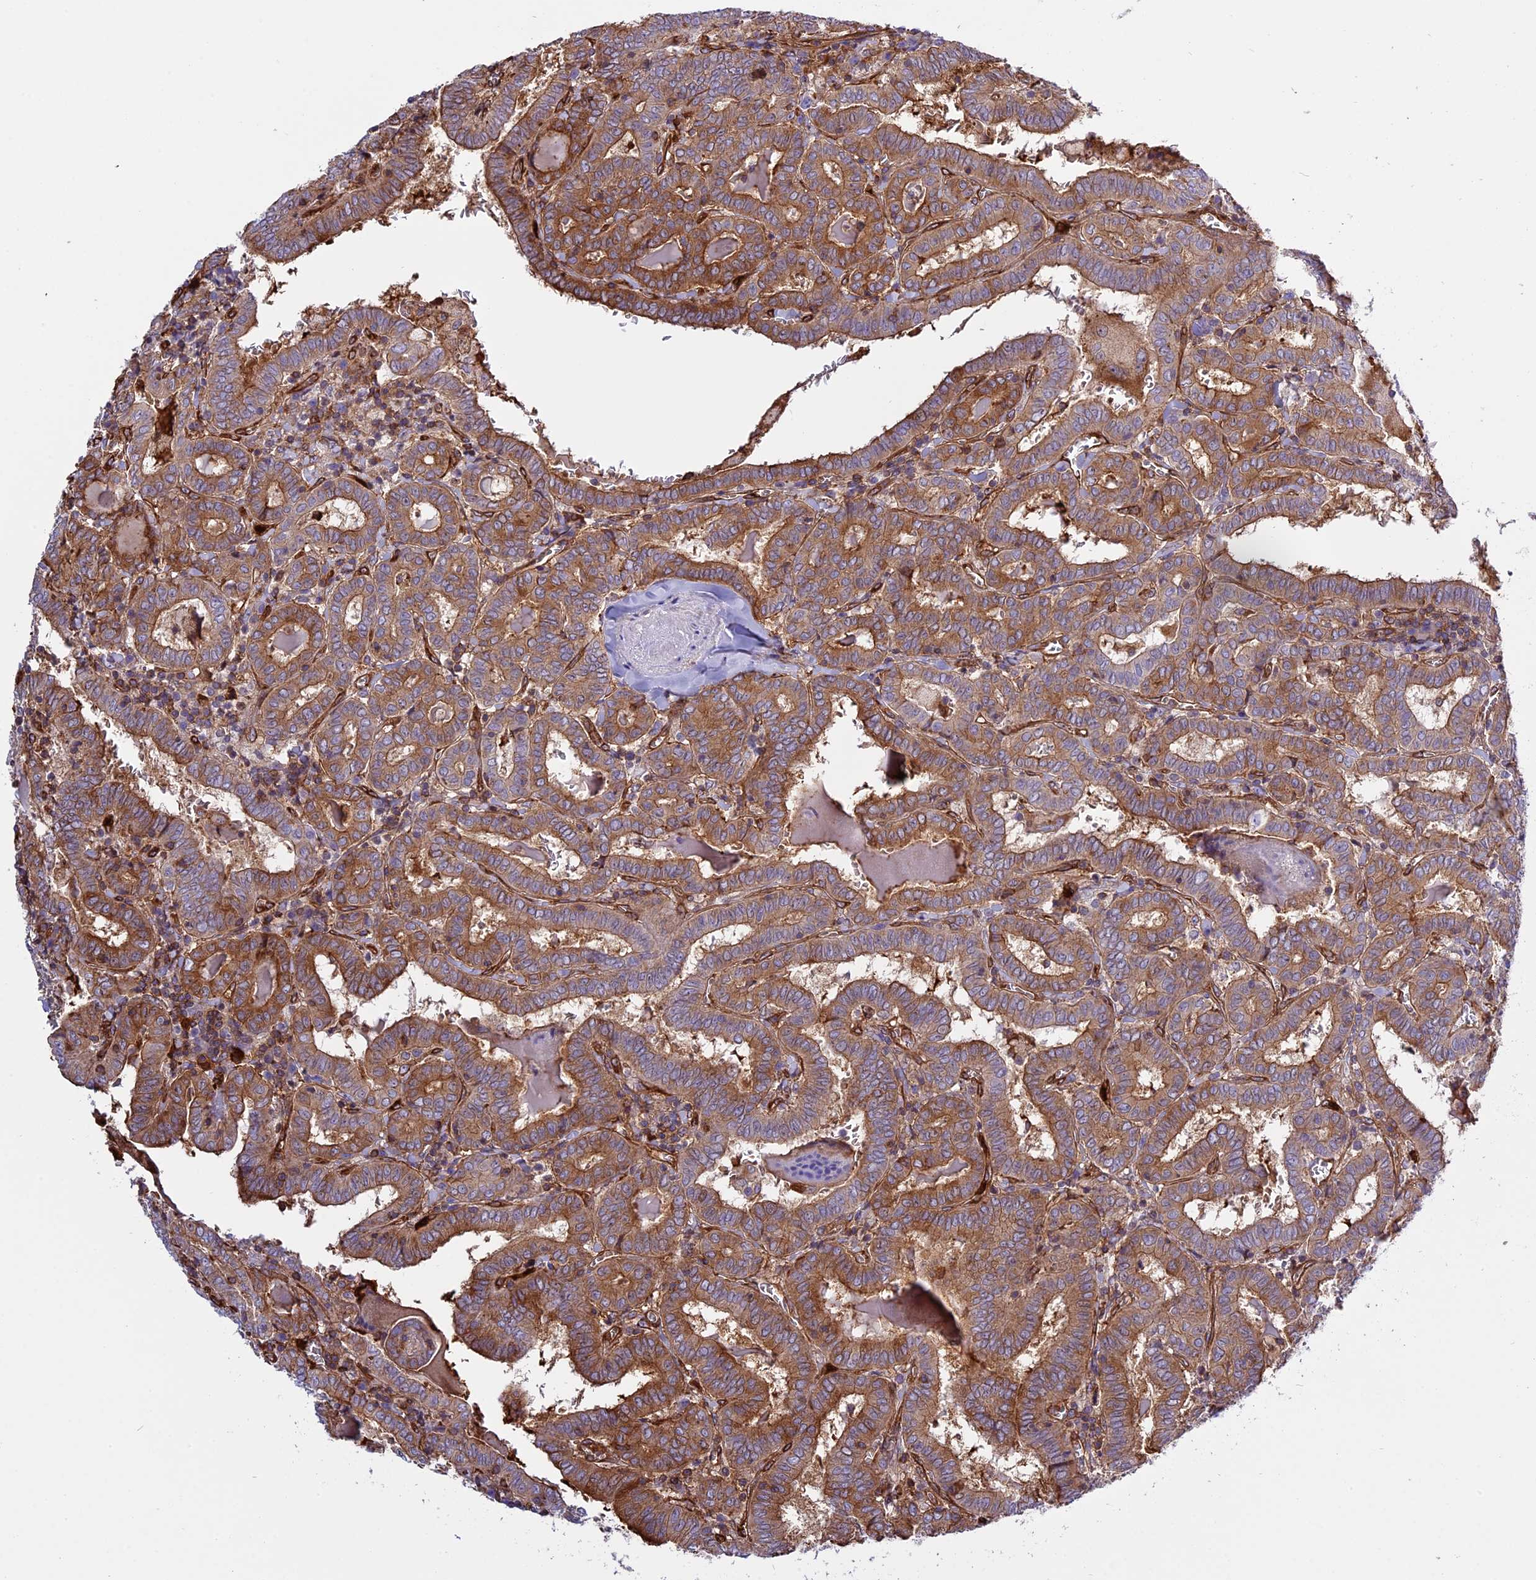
{"staining": {"intensity": "moderate", "quantity": ">75%", "location": "cytoplasmic/membranous"}, "tissue": "thyroid cancer", "cell_type": "Tumor cells", "image_type": "cancer", "snomed": [{"axis": "morphology", "description": "Papillary adenocarcinoma, NOS"}, {"axis": "topography", "description": "Thyroid gland"}], "caption": "A brown stain shows moderate cytoplasmic/membranous staining of a protein in thyroid cancer tumor cells.", "gene": "CD99L2", "patient": {"sex": "female", "age": 72}}